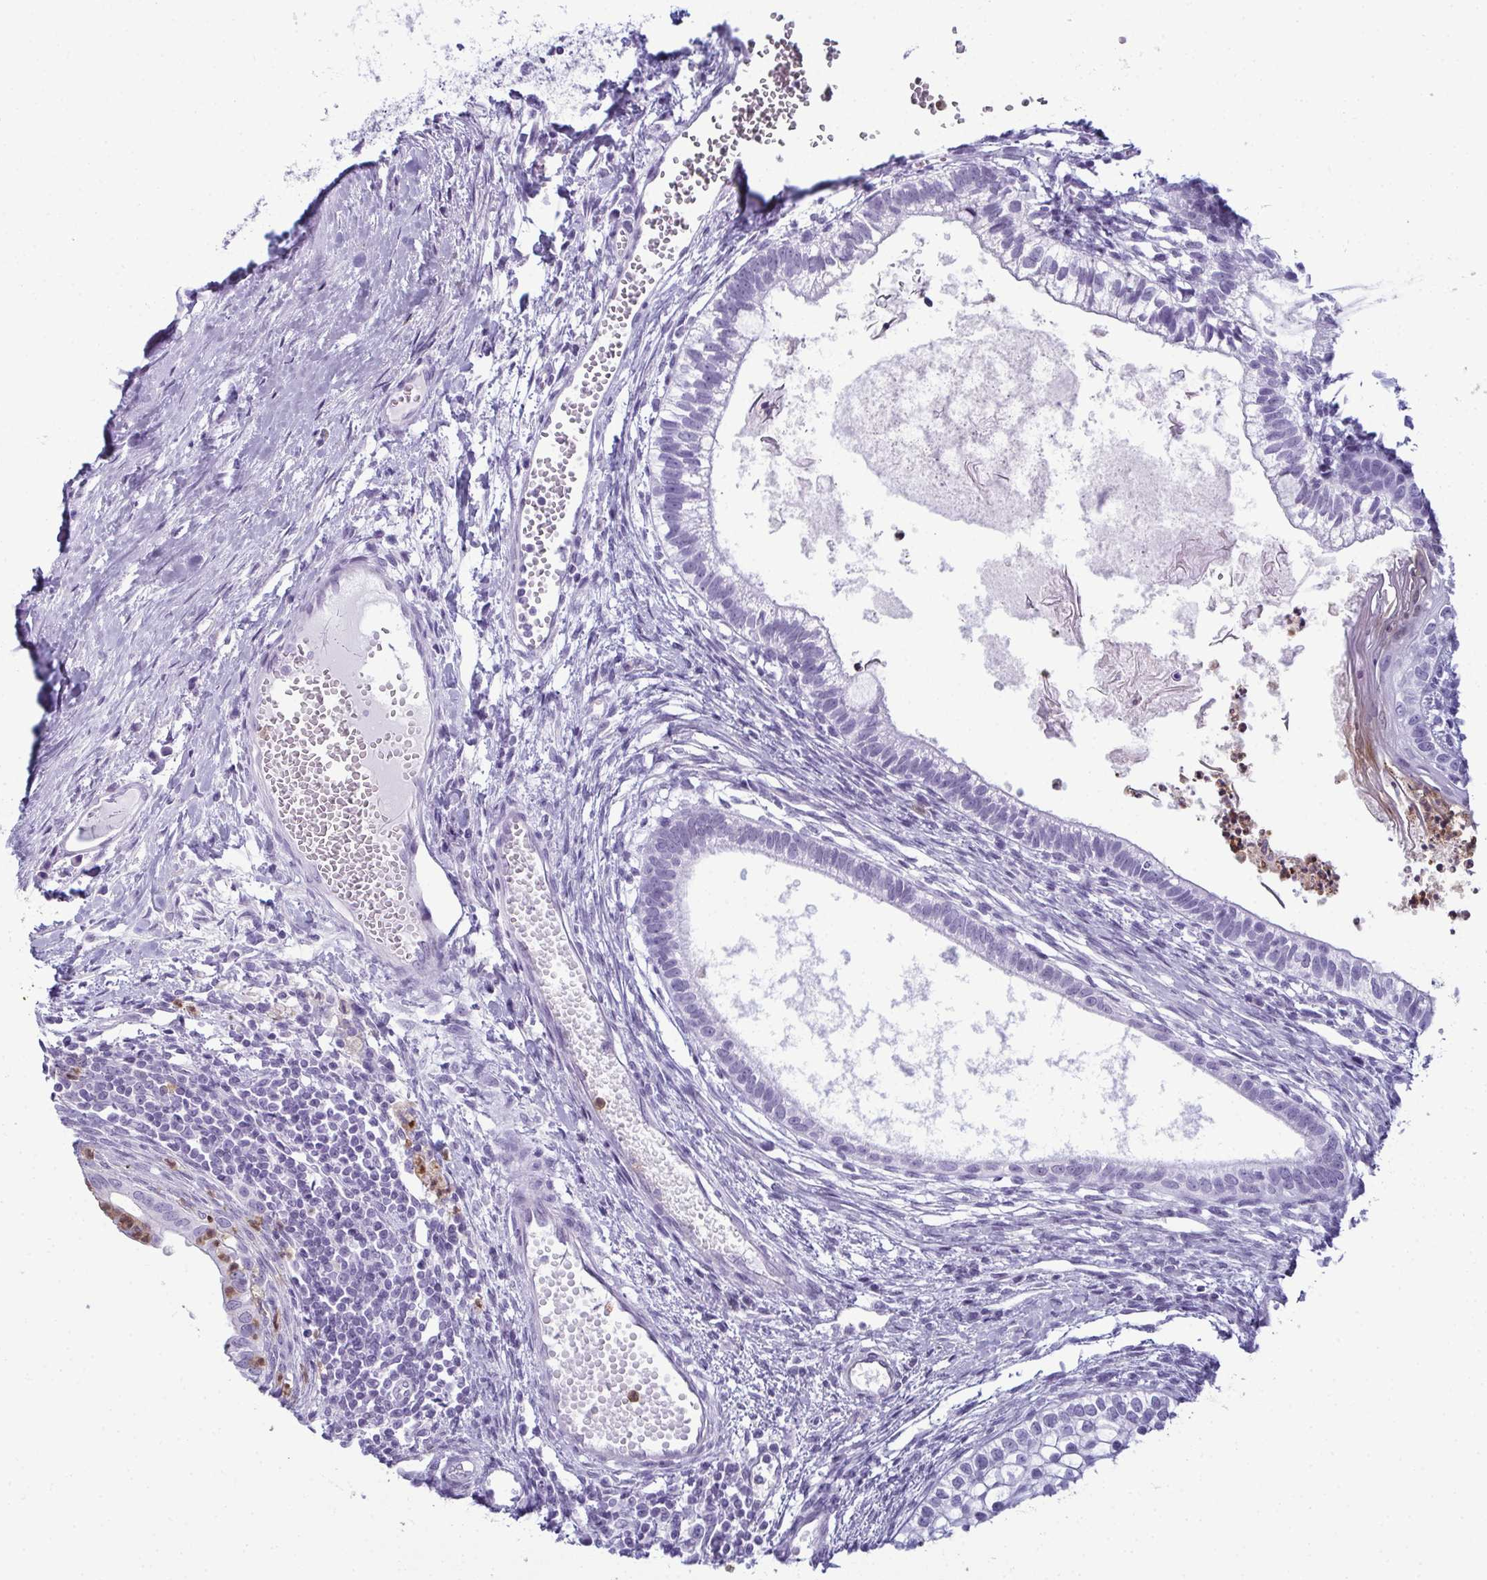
{"staining": {"intensity": "negative", "quantity": "none", "location": "none"}, "tissue": "testis cancer", "cell_type": "Tumor cells", "image_type": "cancer", "snomed": [{"axis": "morphology", "description": "Carcinoma, Embryonal, NOS"}, {"axis": "topography", "description": "Testis"}], "caption": "DAB (3,3'-diaminobenzidine) immunohistochemical staining of human embryonal carcinoma (testis) shows no significant staining in tumor cells. (DAB IHC with hematoxylin counter stain).", "gene": "CDA", "patient": {"sex": "male", "age": 37}}